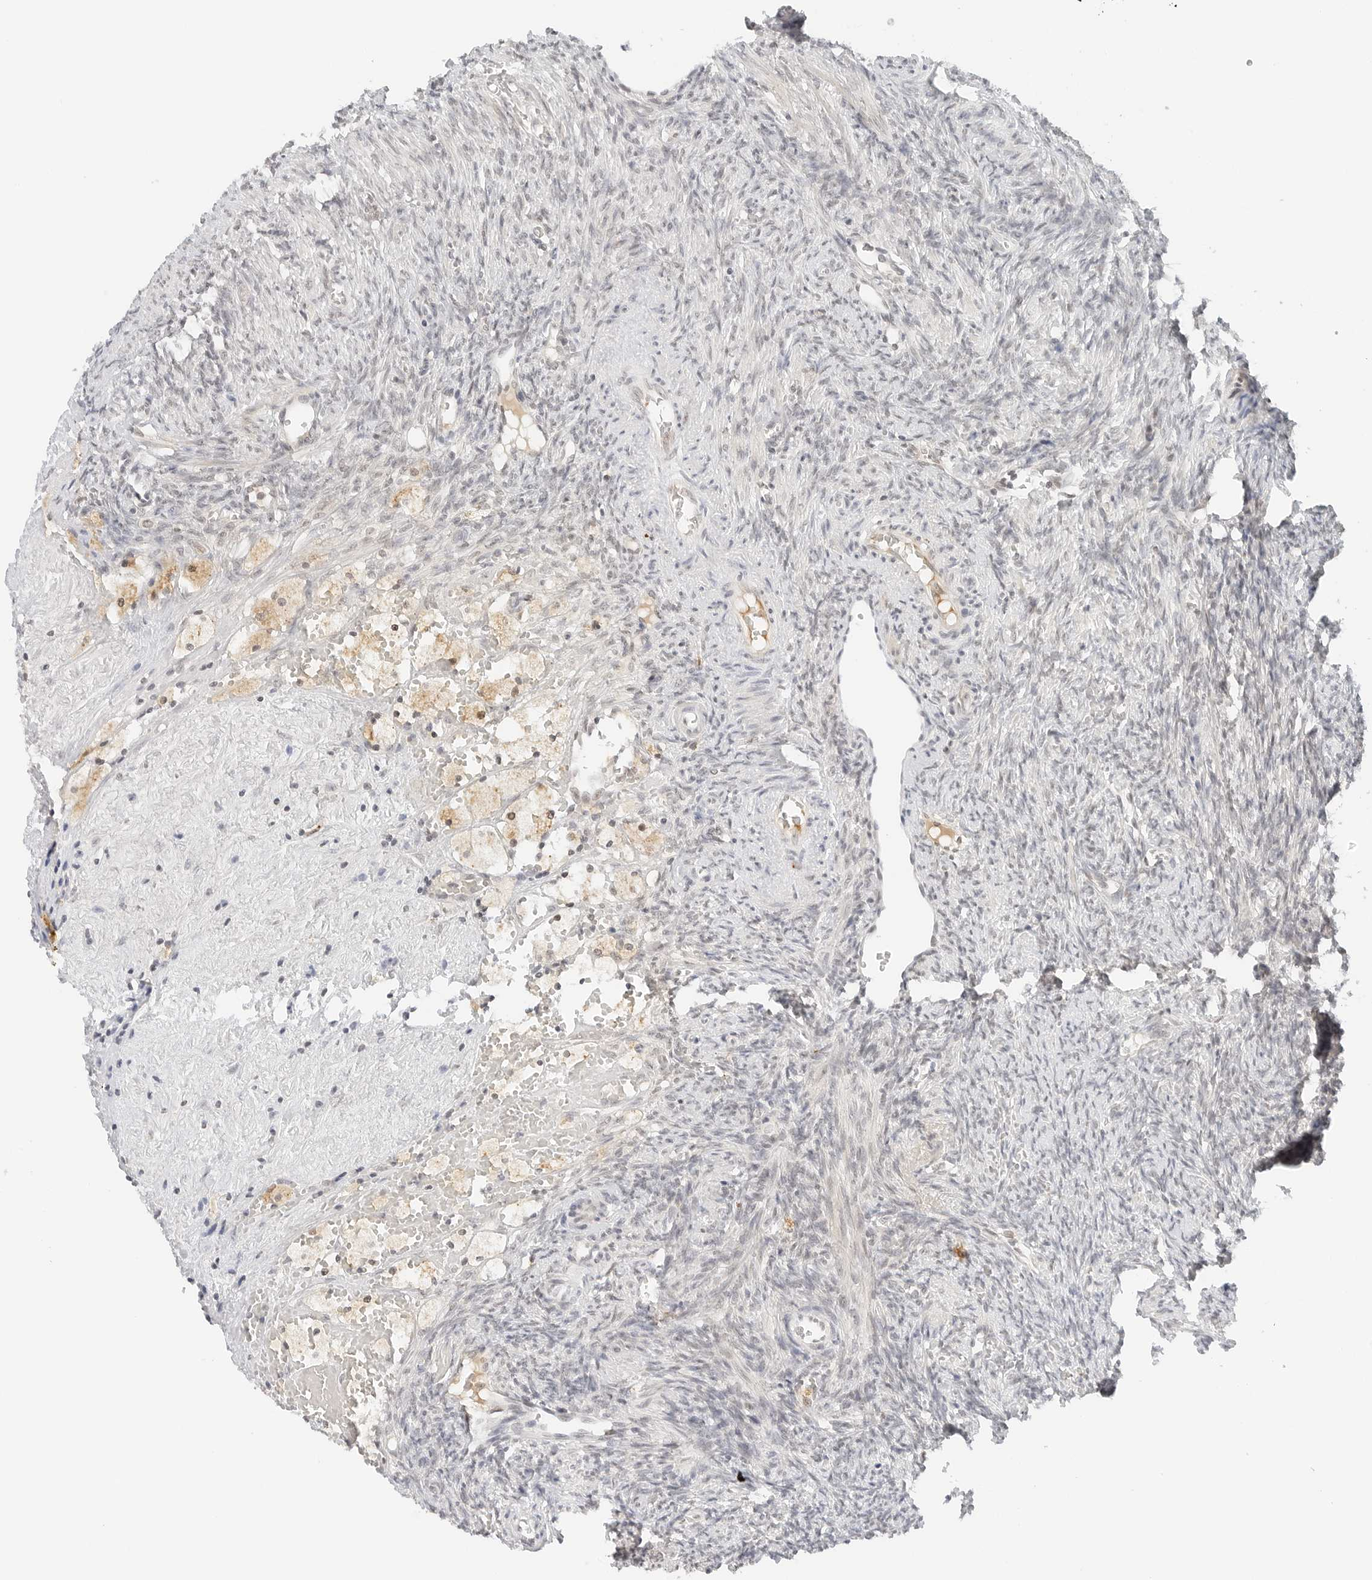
{"staining": {"intensity": "negative", "quantity": "none", "location": "none"}, "tissue": "ovary", "cell_type": "Ovarian stroma cells", "image_type": "normal", "snomed": [{"axis": "morphology", "description": "Normal tissue, NOS"}, {"axis": "topography", "description": "Ovary"}], "caption": "Image shows no protein positivity in ovarian stroma cells of unremarkable ovary. (DAB immunohistochemistry (IHC) with hematoxylin counter stain).", "gene": "NEO1", "patient": {"sex": "female", "age": 41}}